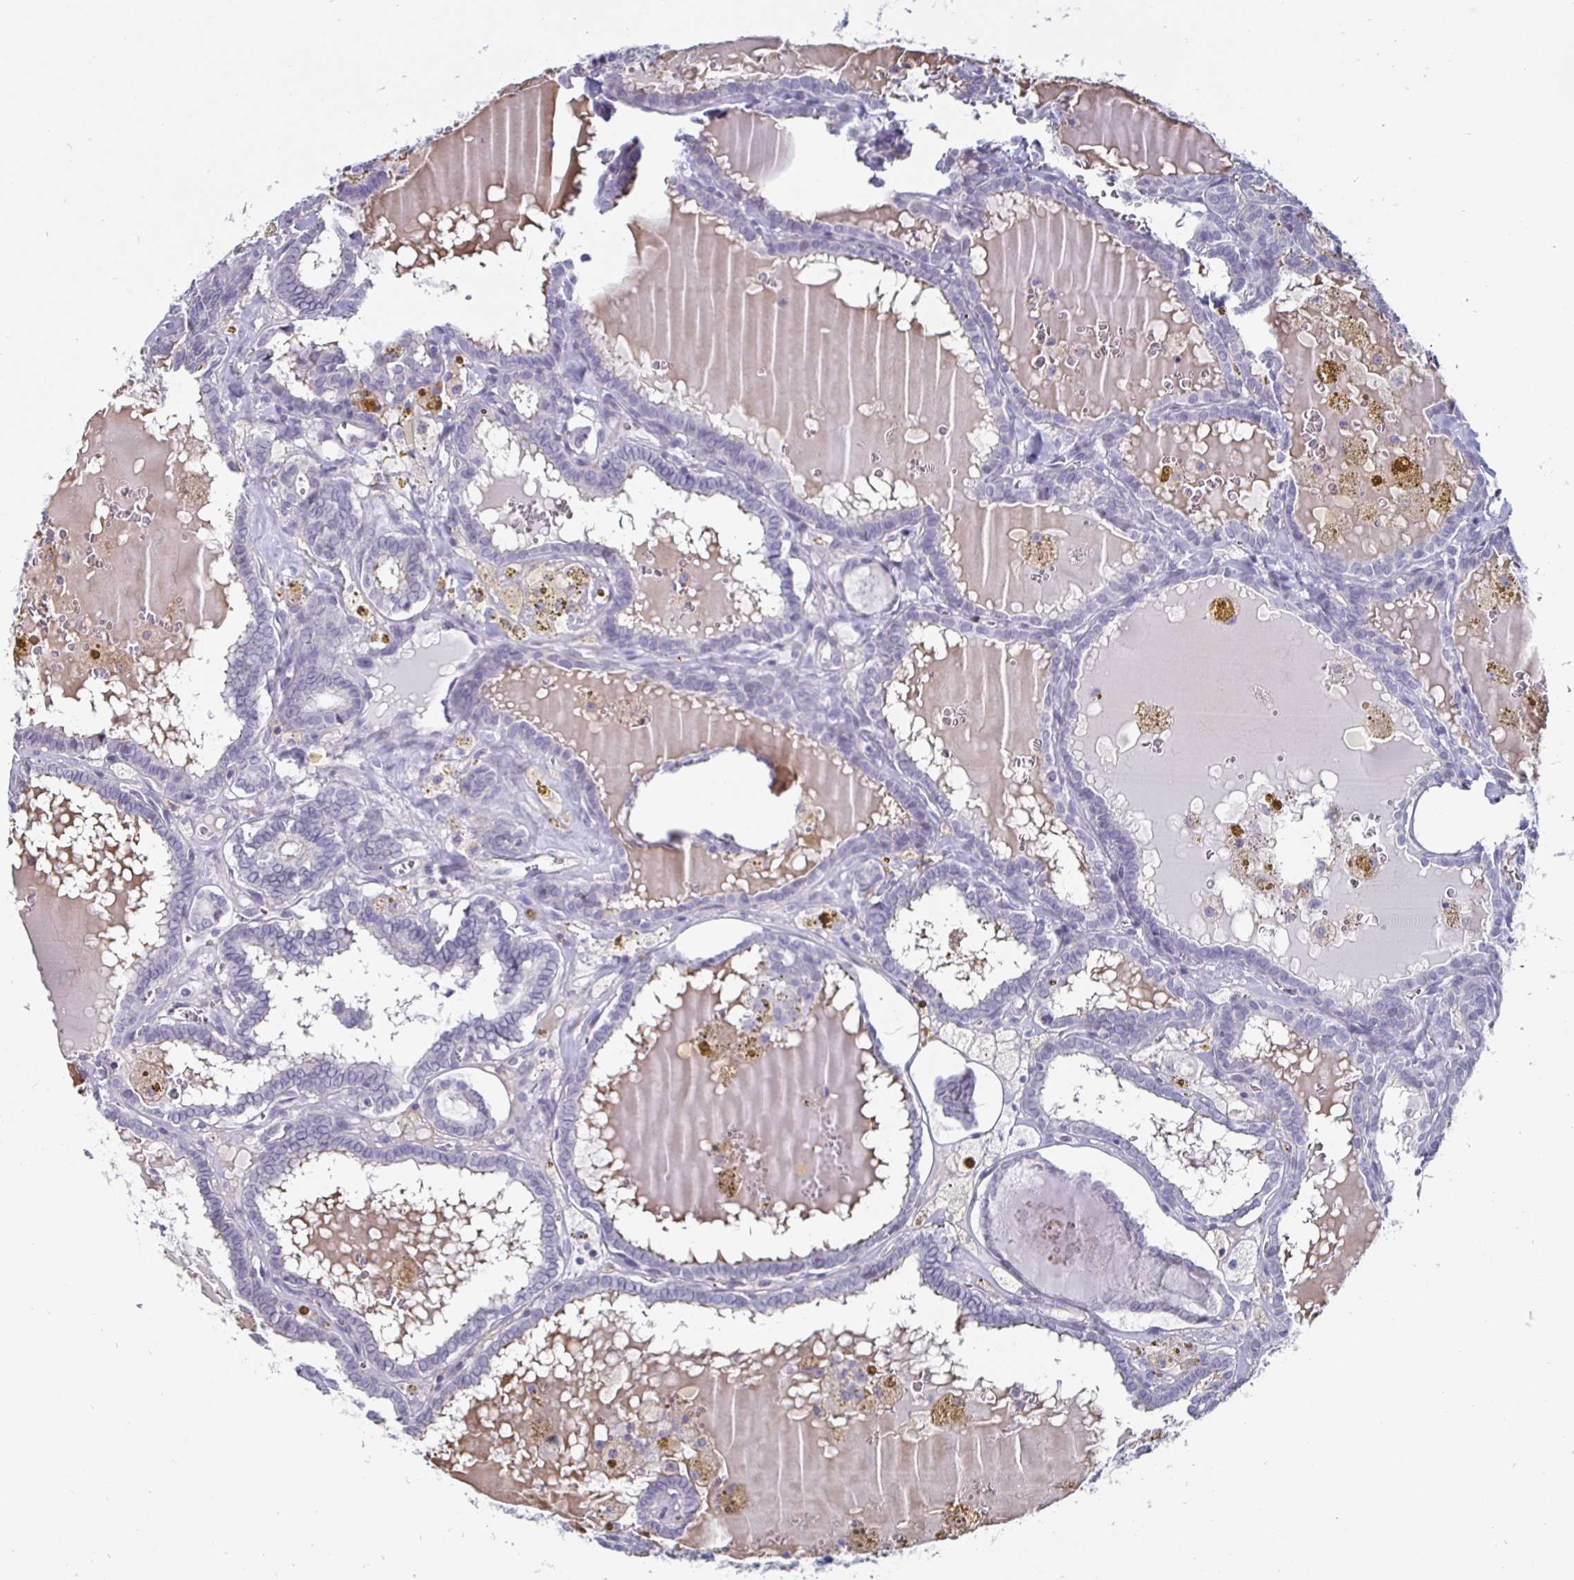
{"staining": {"intensity": "negative", "quantity": "none", "location": "none"}, "tissue": "thyroid cancer", "cell_type": "Tumor cells", "image_type": "cancer", "snomed": [{"axis": "morphology", "description": "Papillary adenocarcinoma, NOS"}, {"axis": "topography", "description": "Thyroid gland"}], "caption": "DAB immunohistochemical staining of human papillary adenocarcinoma (thyroid) shows no significant expression in tumor cells.", "gene": "OOSP2", "patient": {"sex": "female", "age": 39}}